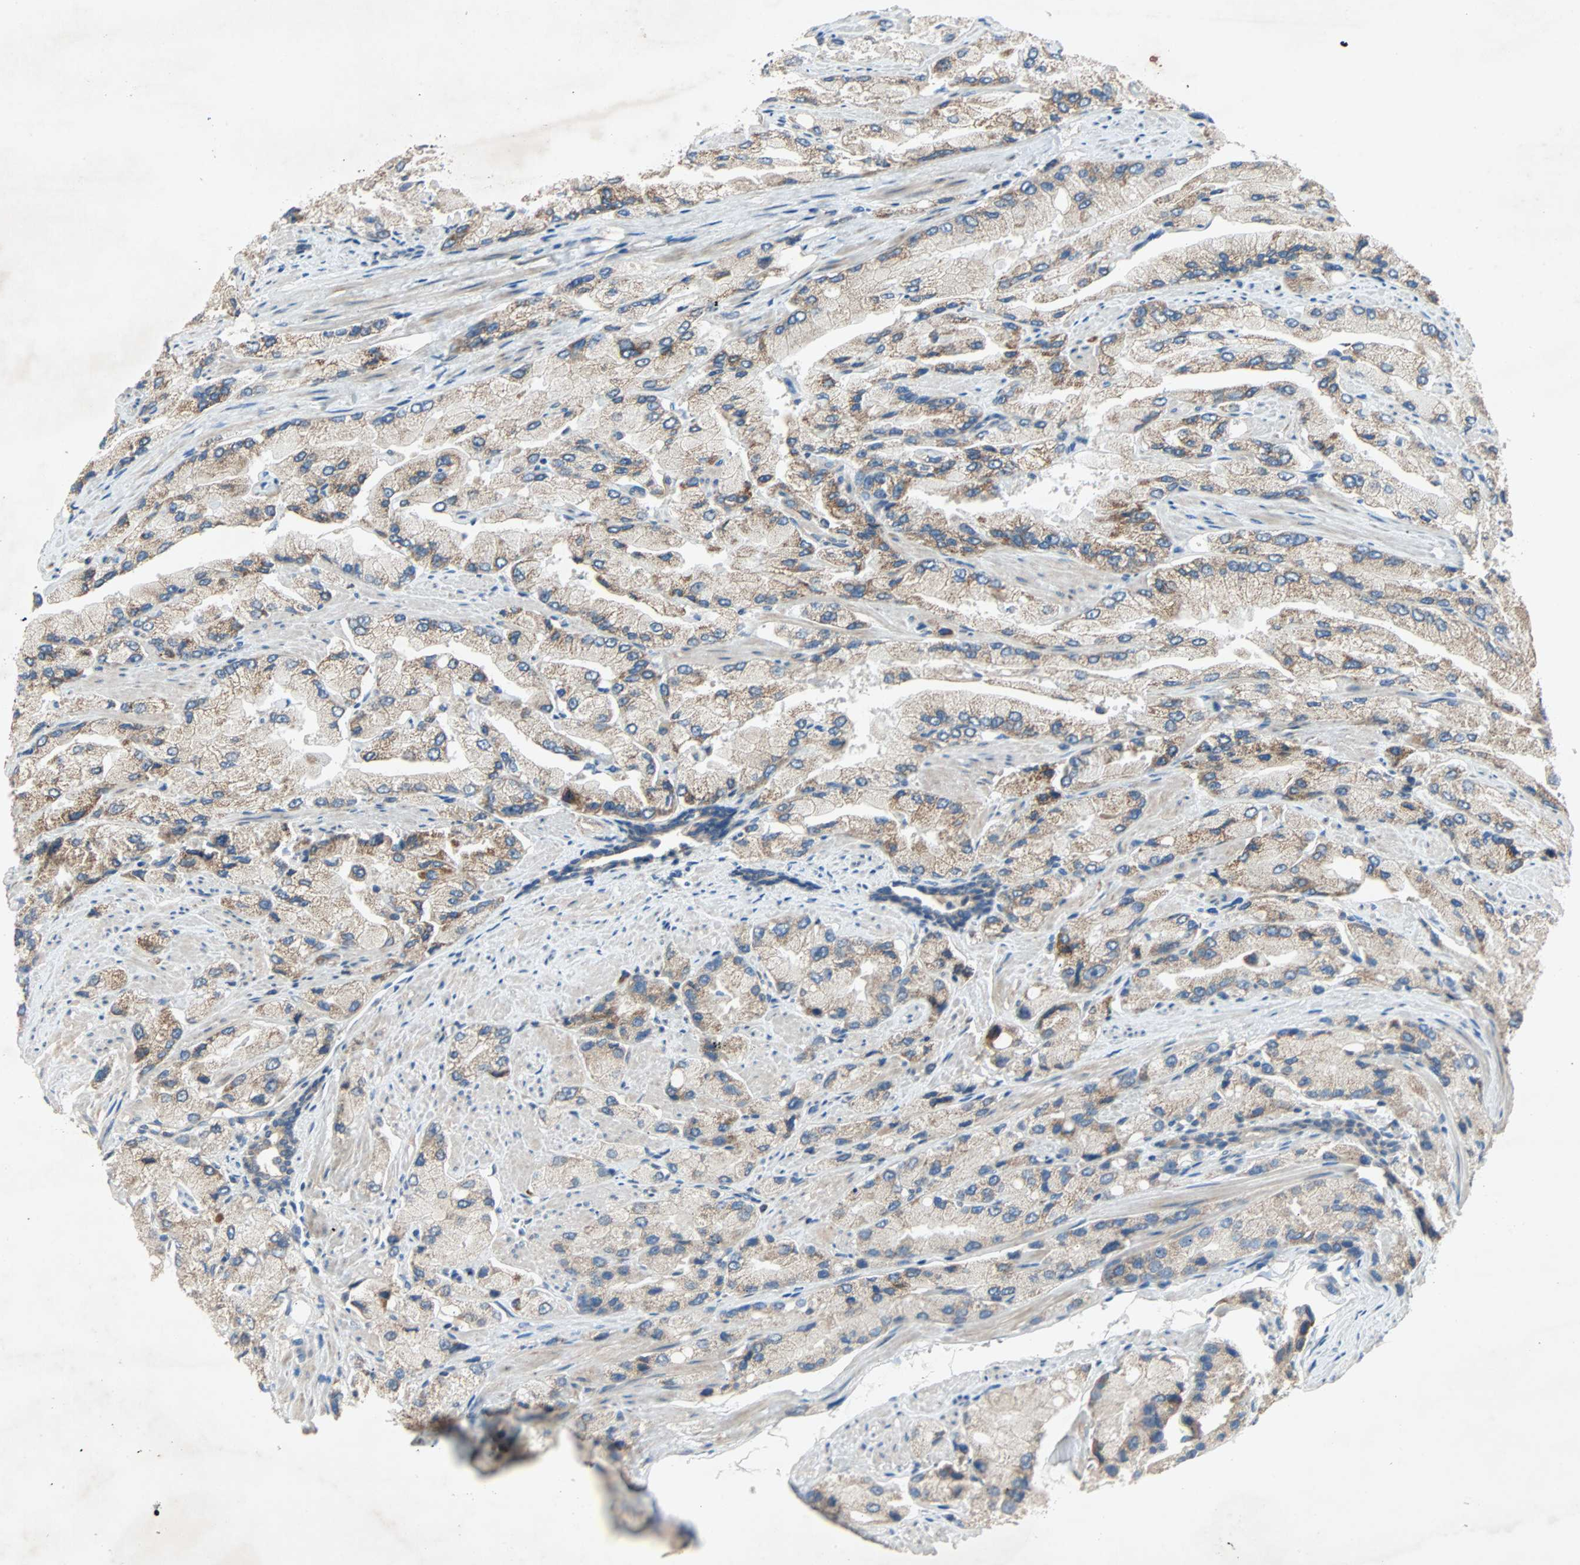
{"staining": {"intensity": "moderate", "quantity": "25%-75%", "location": "cytoplasmic/membranous"}, "tissue": "prostate cancer", "cell_type": "Tumor cells", "image_type": "cancer", "snomed": [{"axis": "morphology", "description": "Adenocarcinoma, High grade"}, {"axis": "topography", "description": "Prostate"}], "caption": "IHC photomicrograph of neoplastic tissue: human prostate adenocarcinoma (high-grade) stained using immunohistochemistry (IHC) shows medium levels of moderate protein expression localized specifically in the cytoplasmic/membranous of tumor cells, appearing as a cytoplasmic/membranous brown color.", "gene": "XYLT1", "patient": {"sex": "male", "age": 58}}